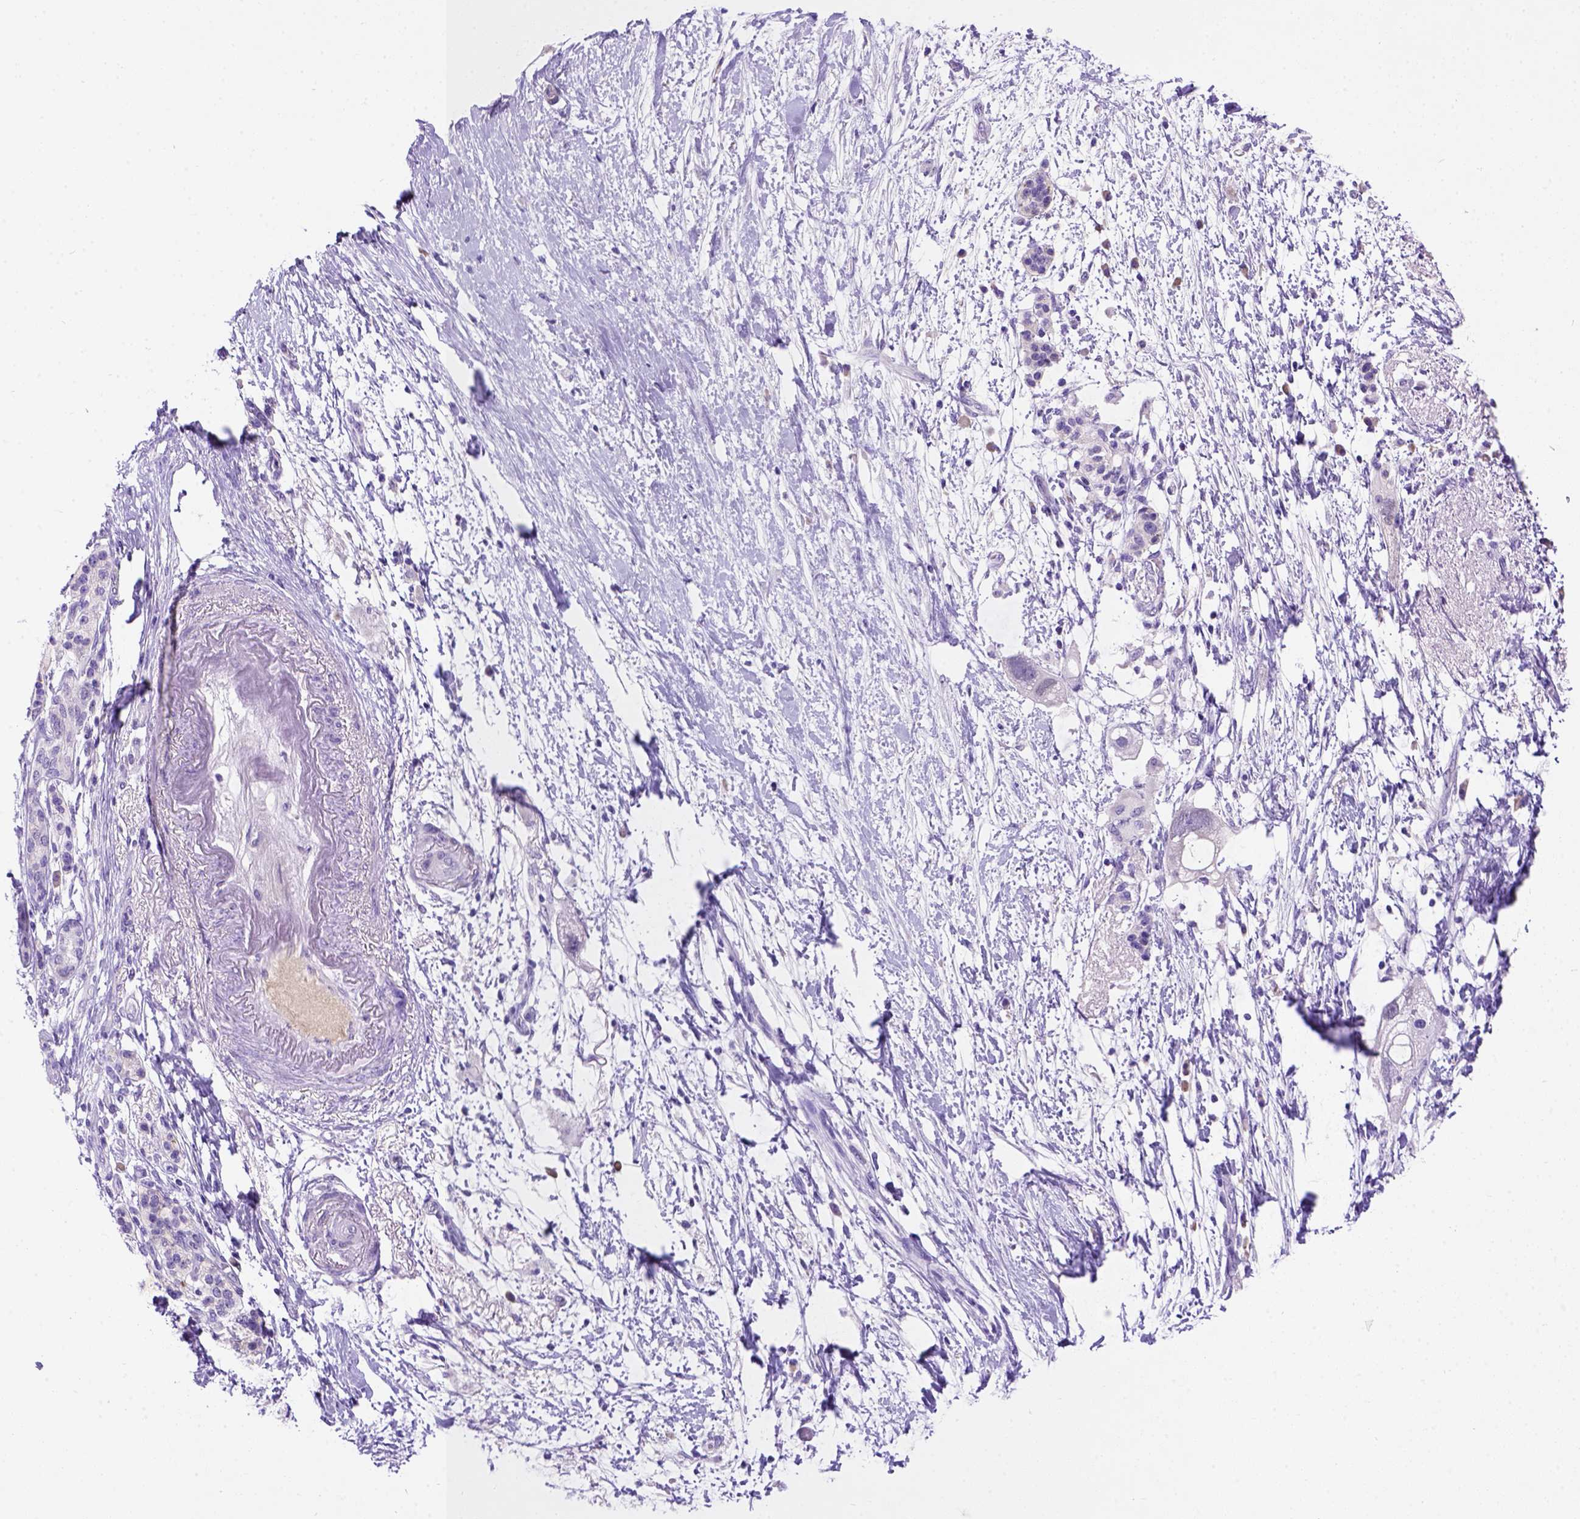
{"staining": {"intensity": "negative", "quantity": "none", "location": "none"}, "tissue": "pancreatic cancer", "cell_type": "Tumor cells", "image_type": "cancer", "snomed": [{"axis": "morphology", "description": "Adenocarcinoma, NOS"}, {"axis": "topography", "description": "Pancreas"}], "caption": "There is no significant expression in tumor cells of pancreatic cancer. (DAB immunohistochemistry (IHC), high magnification).", "gene": "FAM81B", "patient": {"sex": "female", "age": 72}}